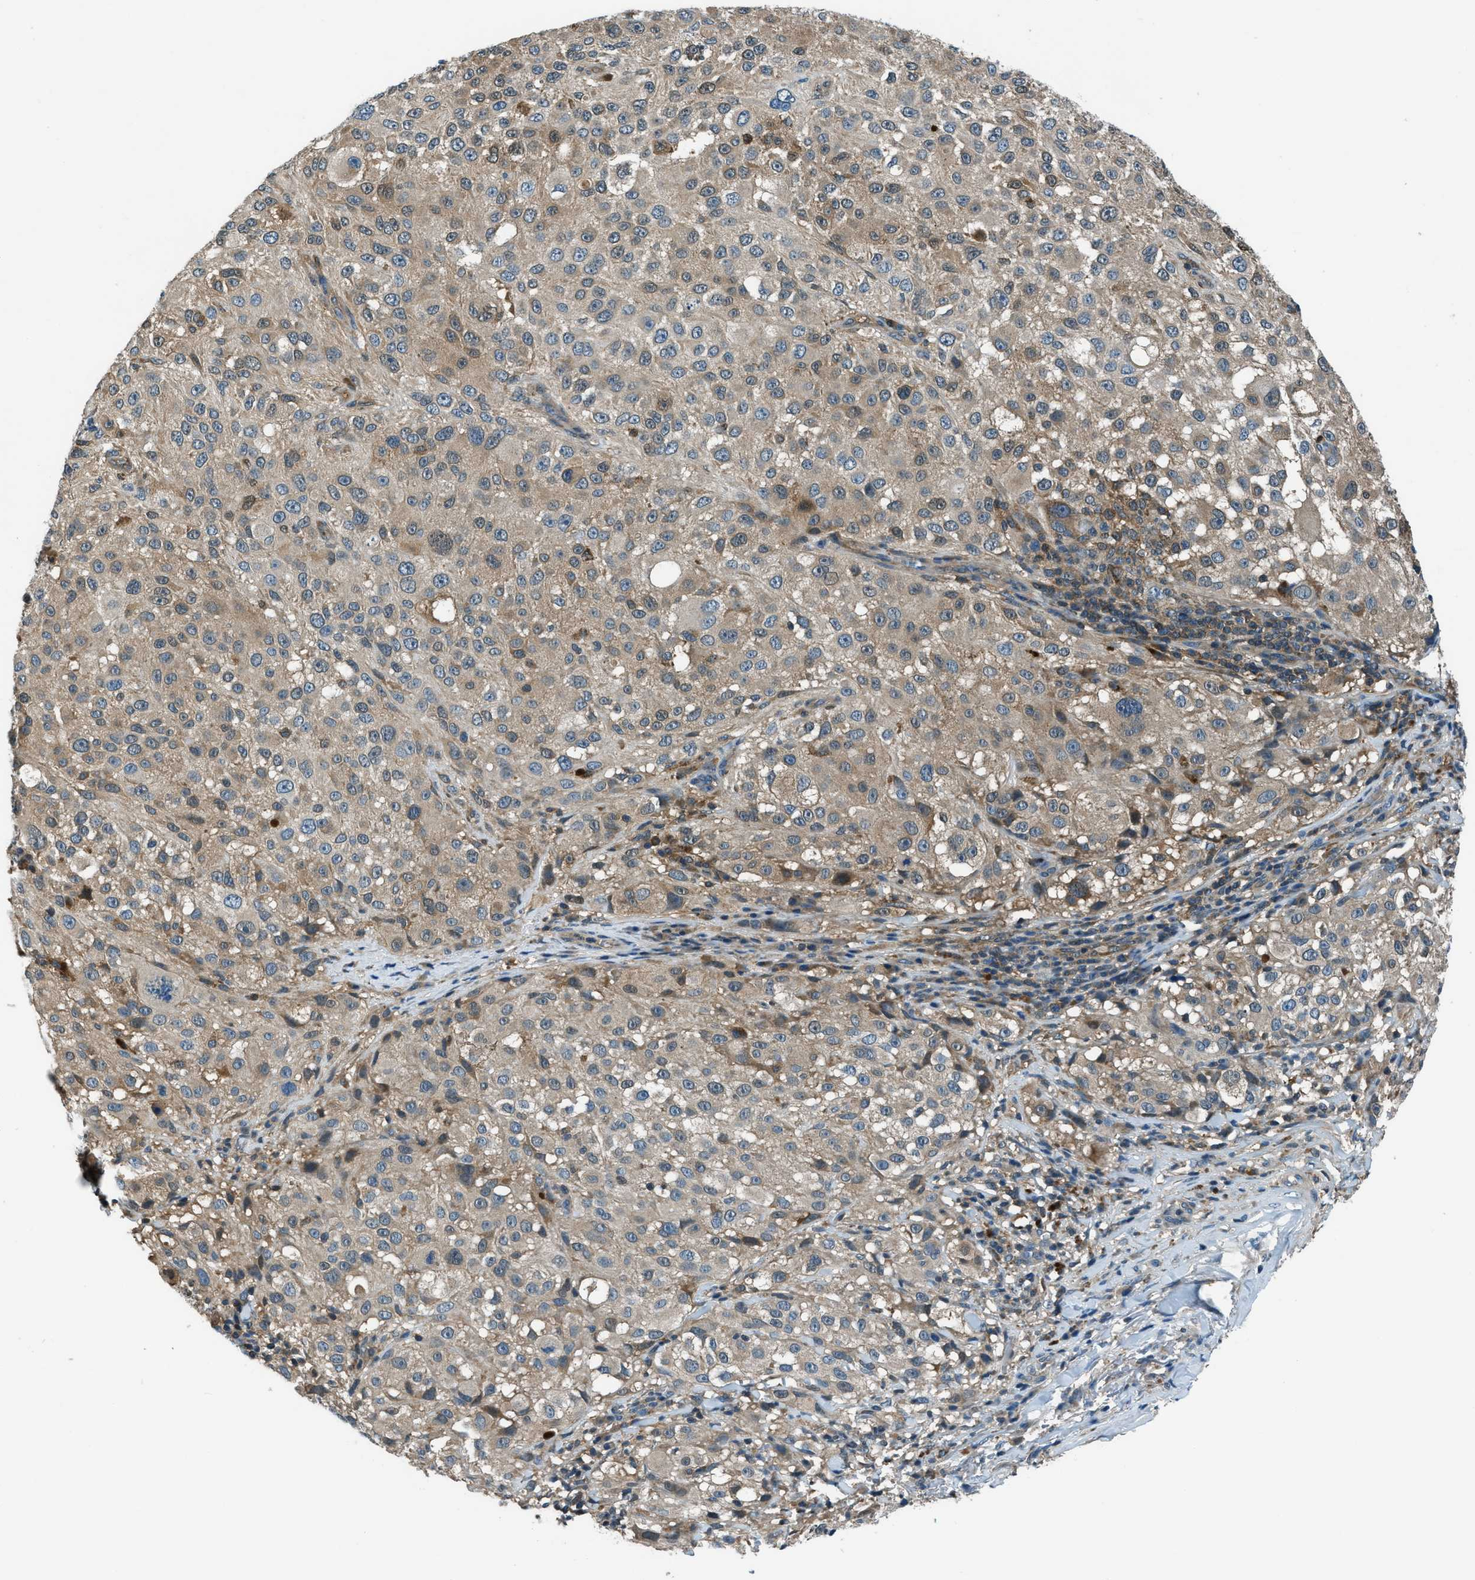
{"staining": {"intensity": "weak", "quantity": ">75%", "location": "cytoplasmic/membranous"}, "tissue": "melanoma", "cell_type": "Tumor cells", "image_type": "cancer", "snomed": [{"axis": "morphology", "description": "Necrosis, NOS"}, {"axis": "morphology", "description": "Malignant melanoma, NOS"}, {"axis": "topography", "description": "Skin"}], "caption": "Protein expression analysis of melanoma reveals weak cytoplasmic/membranous positivity in about >75% of tumor cells.", "gene": "HEBP2", "patient": {"sex": "female", "age": 87}}